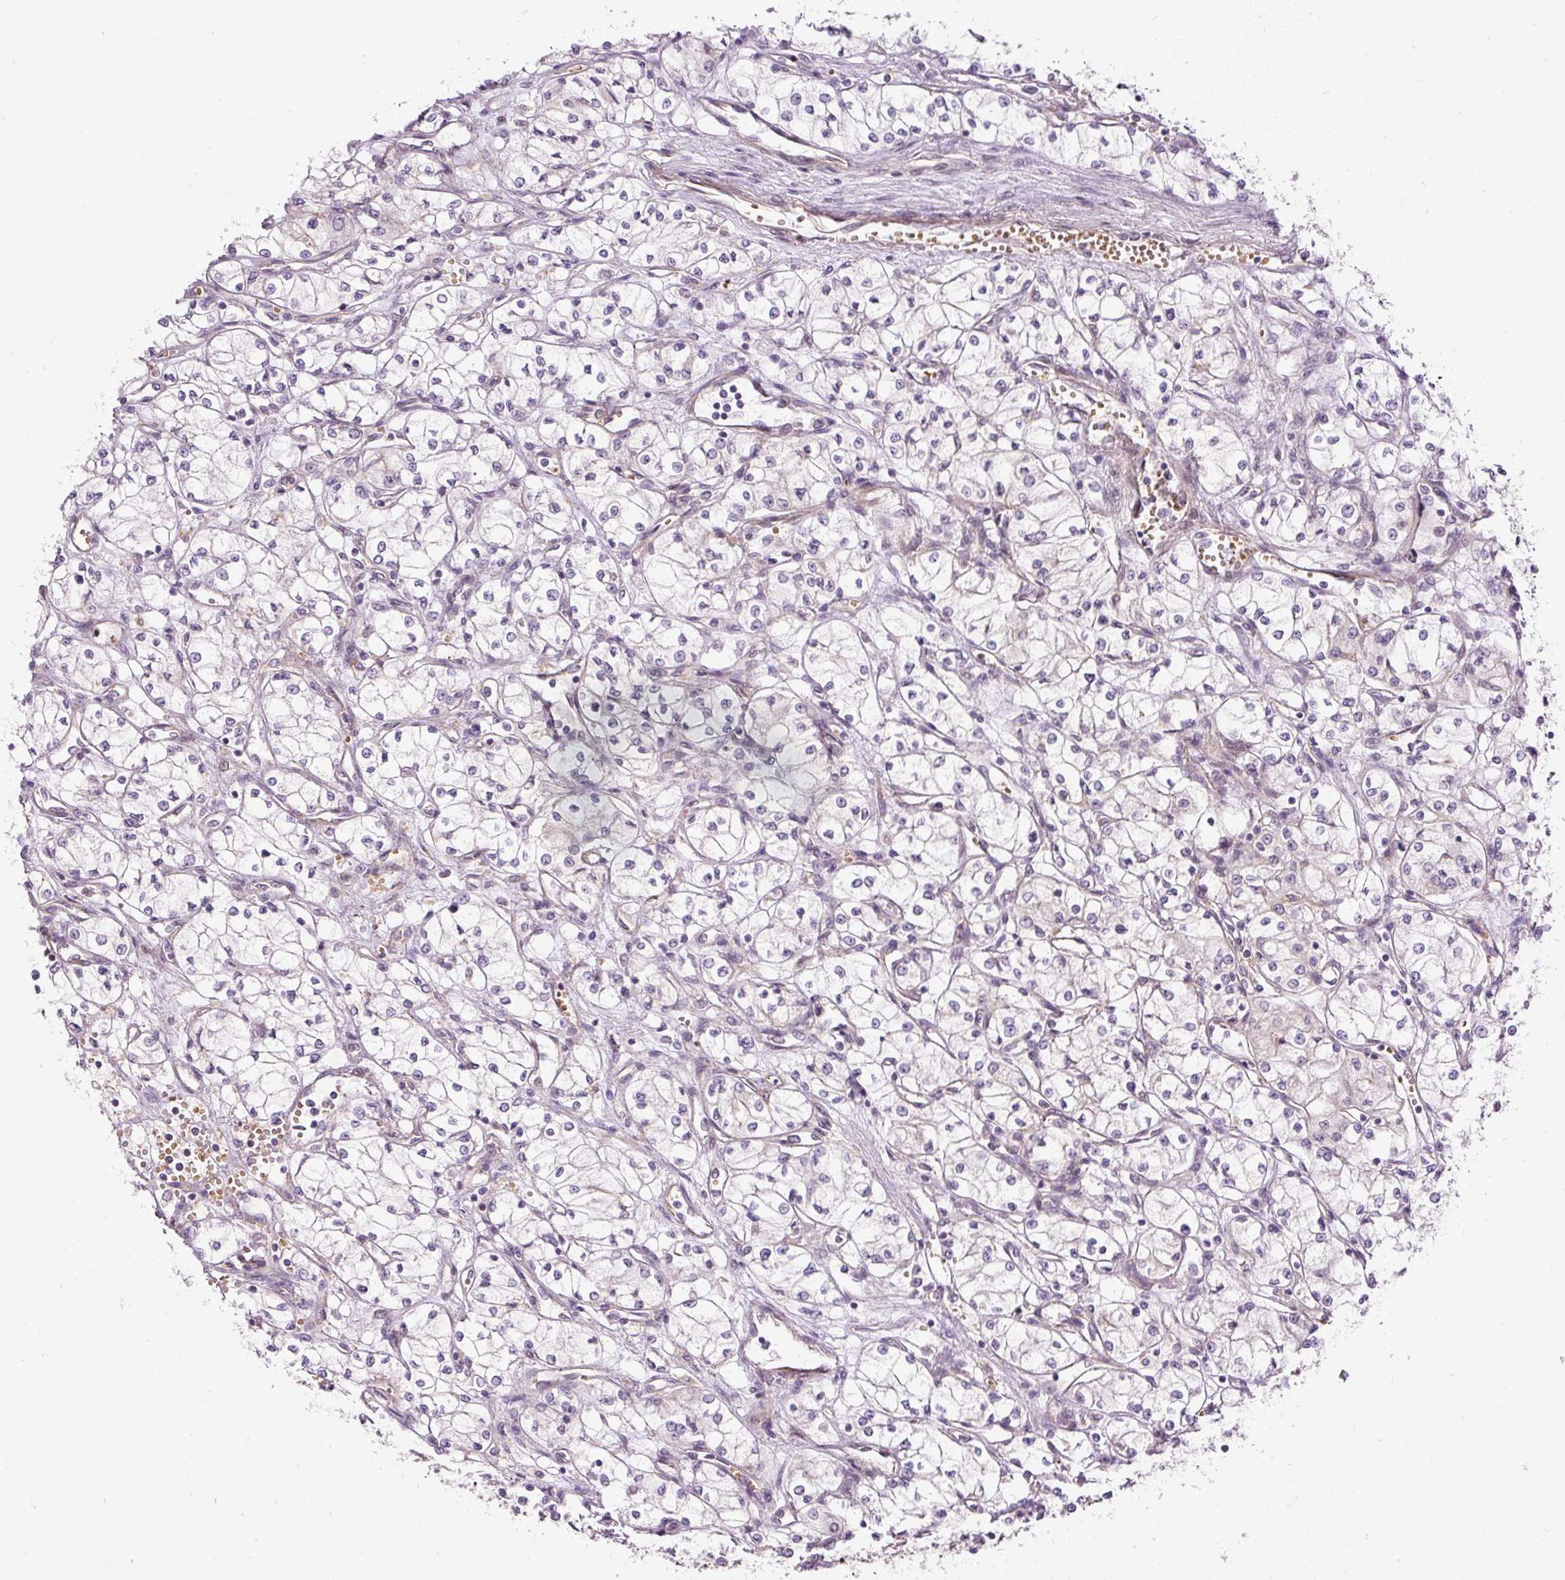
{"staining": {"intensity": "negative", "quantity": "none", "location": "none"}, "tissue": "renal cancer", "cell_type": "Tumor cells", "image_type": "cancer", "snomed": [{"axis": "morphology", "description": "Normal tissue, NOS"}, {"axis": "morphology", "description": "Adenocarcinoma, NOS"}, {"axis": "topography", "description": "Kidney"}], "caption": "An IHC image of renal cancer is shown. There is no staining in tumor cells of renal cancer.", "gene": "TBC1D2B", "patient": {"sex": "male", "age": 59}}